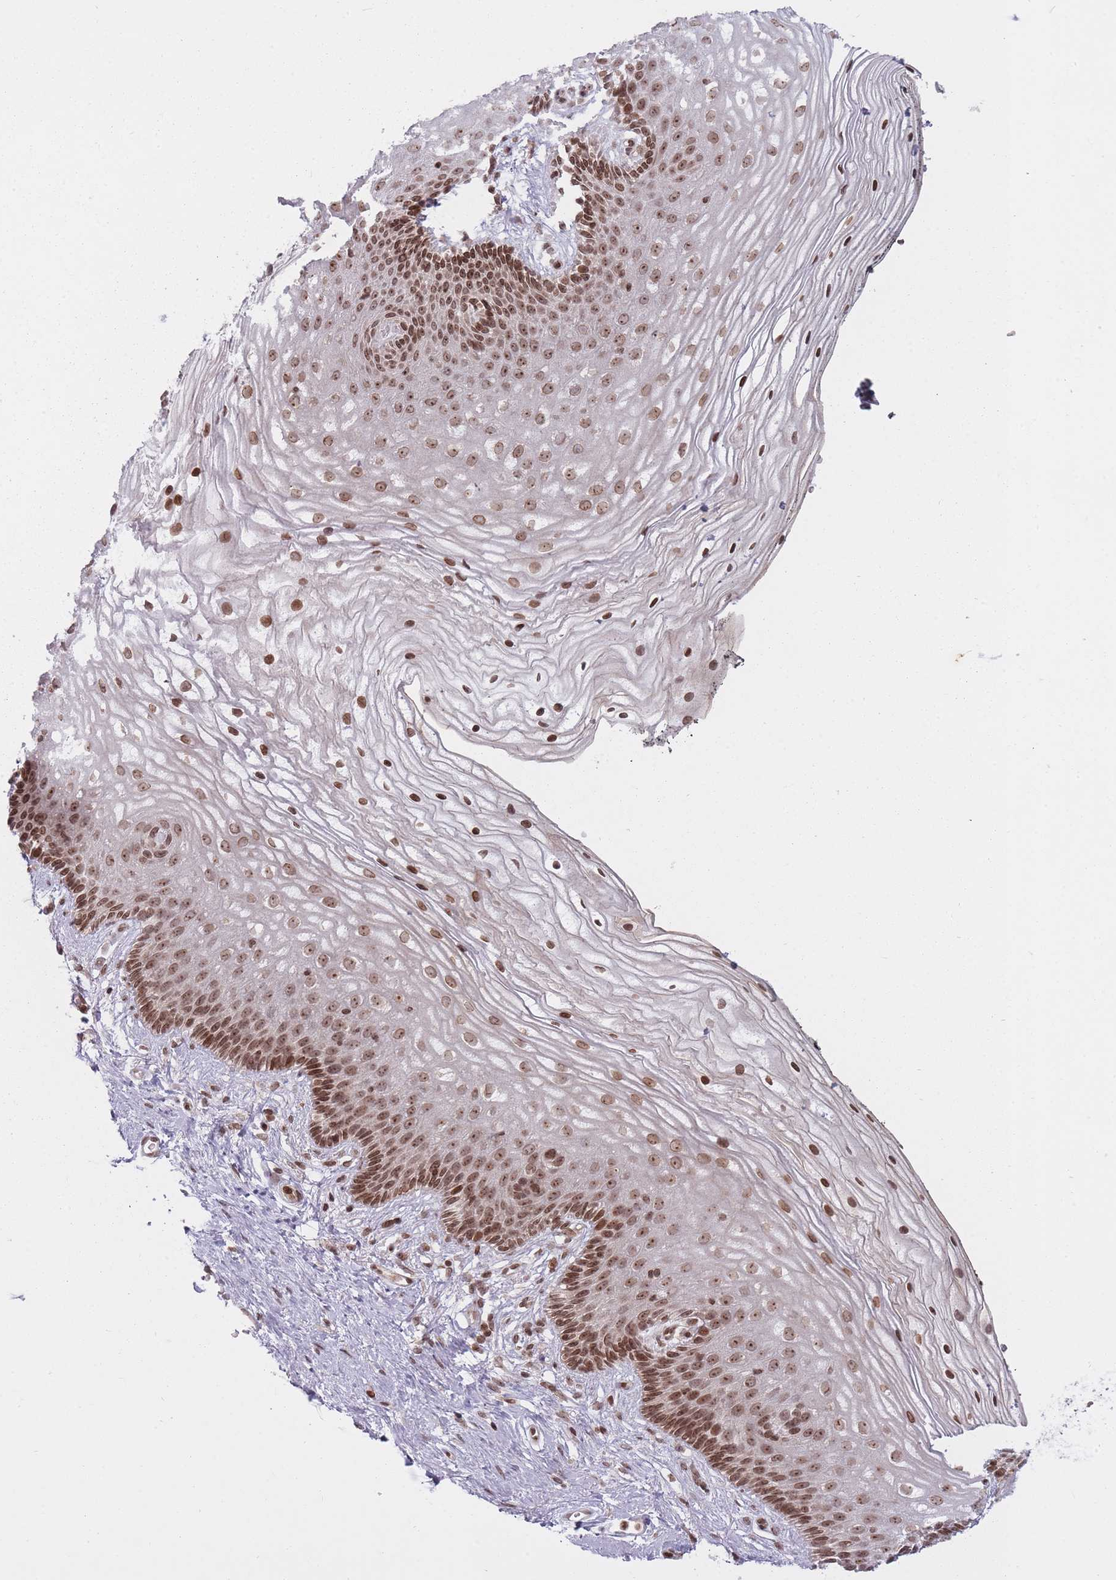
{"staining": {"intensity": "moderate", "quantity": ">75%", "location": "nuclear"}, "tissue": "vagina", "cell_type": "Squamous epithelial cells", "image_type": "normal", "snomed": [{"axis": "morphology", "description": "Normal tissue, NOS"}, {"axis": "topography", "description": "Vagina"}], "caption": "An image of vagina stained for a protein exhibits moderate nuclear brown staining in squamous epithelial cells. Nuclei are stained in blue.", "gene": "TMC6", "patient": {"sex": "female", "age": 47}}